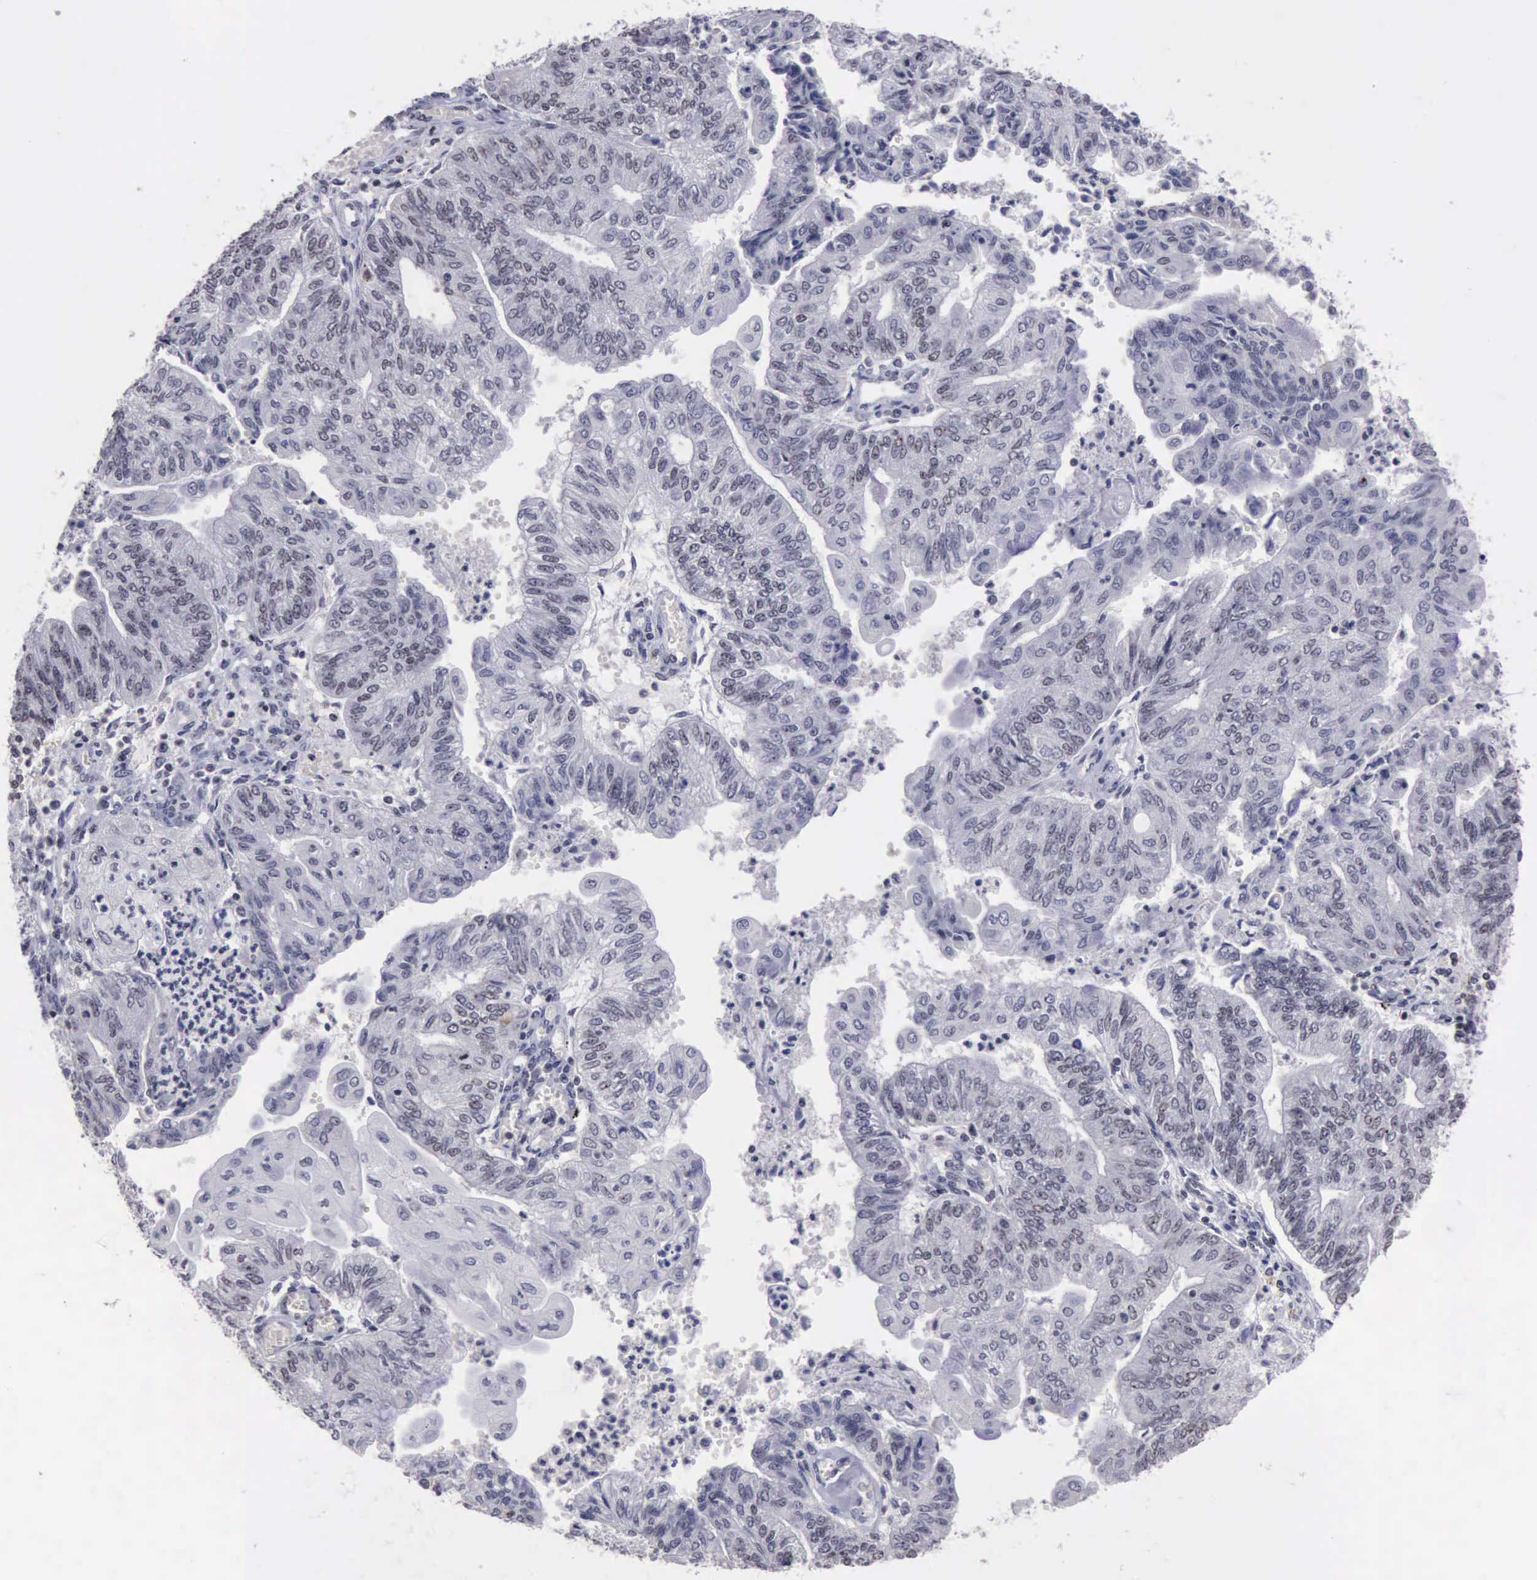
{"staining": {"intensity": "negative", "quantity": "none", "location": "none"}, "tissue": "endometrial cancer", "cell_type": "Tumor cells", "image_type": "cancer", "snomed": [{"axis": "morphology", "description": "Adenocarcinoma, NOS"}, {"axis": "topography", "description": "Endometrium"}], "caption": "A micrograph of human endometrial cancer is negative for staining in tumor cells. (Stains: DAB (3,3'-diaminobenzidine) IHC with hematoxylin counter stain, Microscopy: brightfield microscopy at high magnification).", "gene": "YY1", "patient": {"sex": "female", "age": 59}}